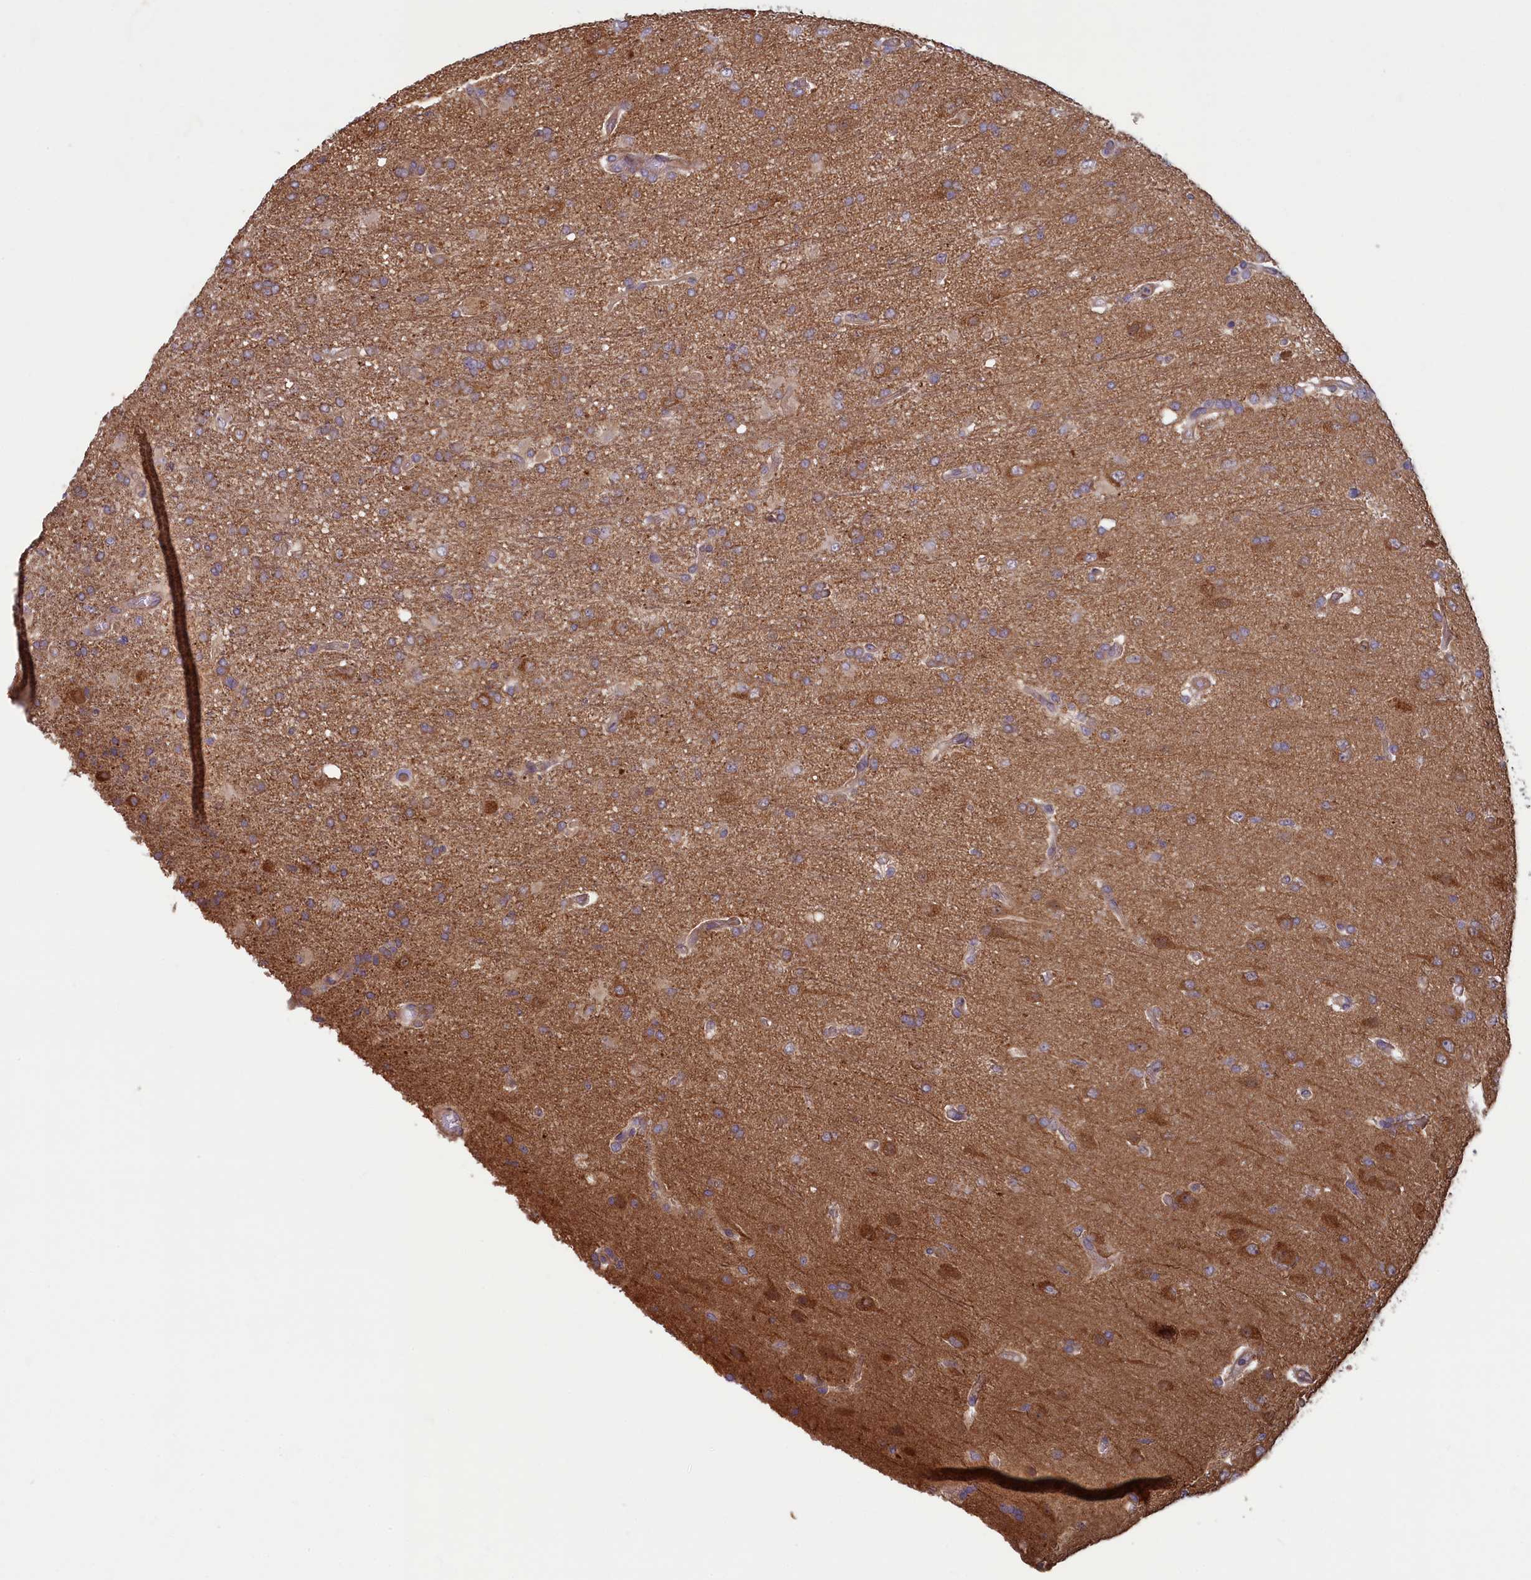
{"staining": {"intensity": "weak", "quantity": "25%-75%", "location": "cytoplasmic/membranous"}, "tissue": "glioma", "cell_type": "Tumor cells", "image_type": "cancer", "snomed": [{"axis": "morphology", "description": "Glioma, malignant, High grade"}, {"axis": "topography", "description": "Brain"}], "caption": "Human glioma stained for a protein (brown) reveals weak cytoplasmic/membranous positive positivity in approximately 25%-75% of tumor cells.", "gene": "CIAO2B", "patient": {"sex": "female", "age": 74}}